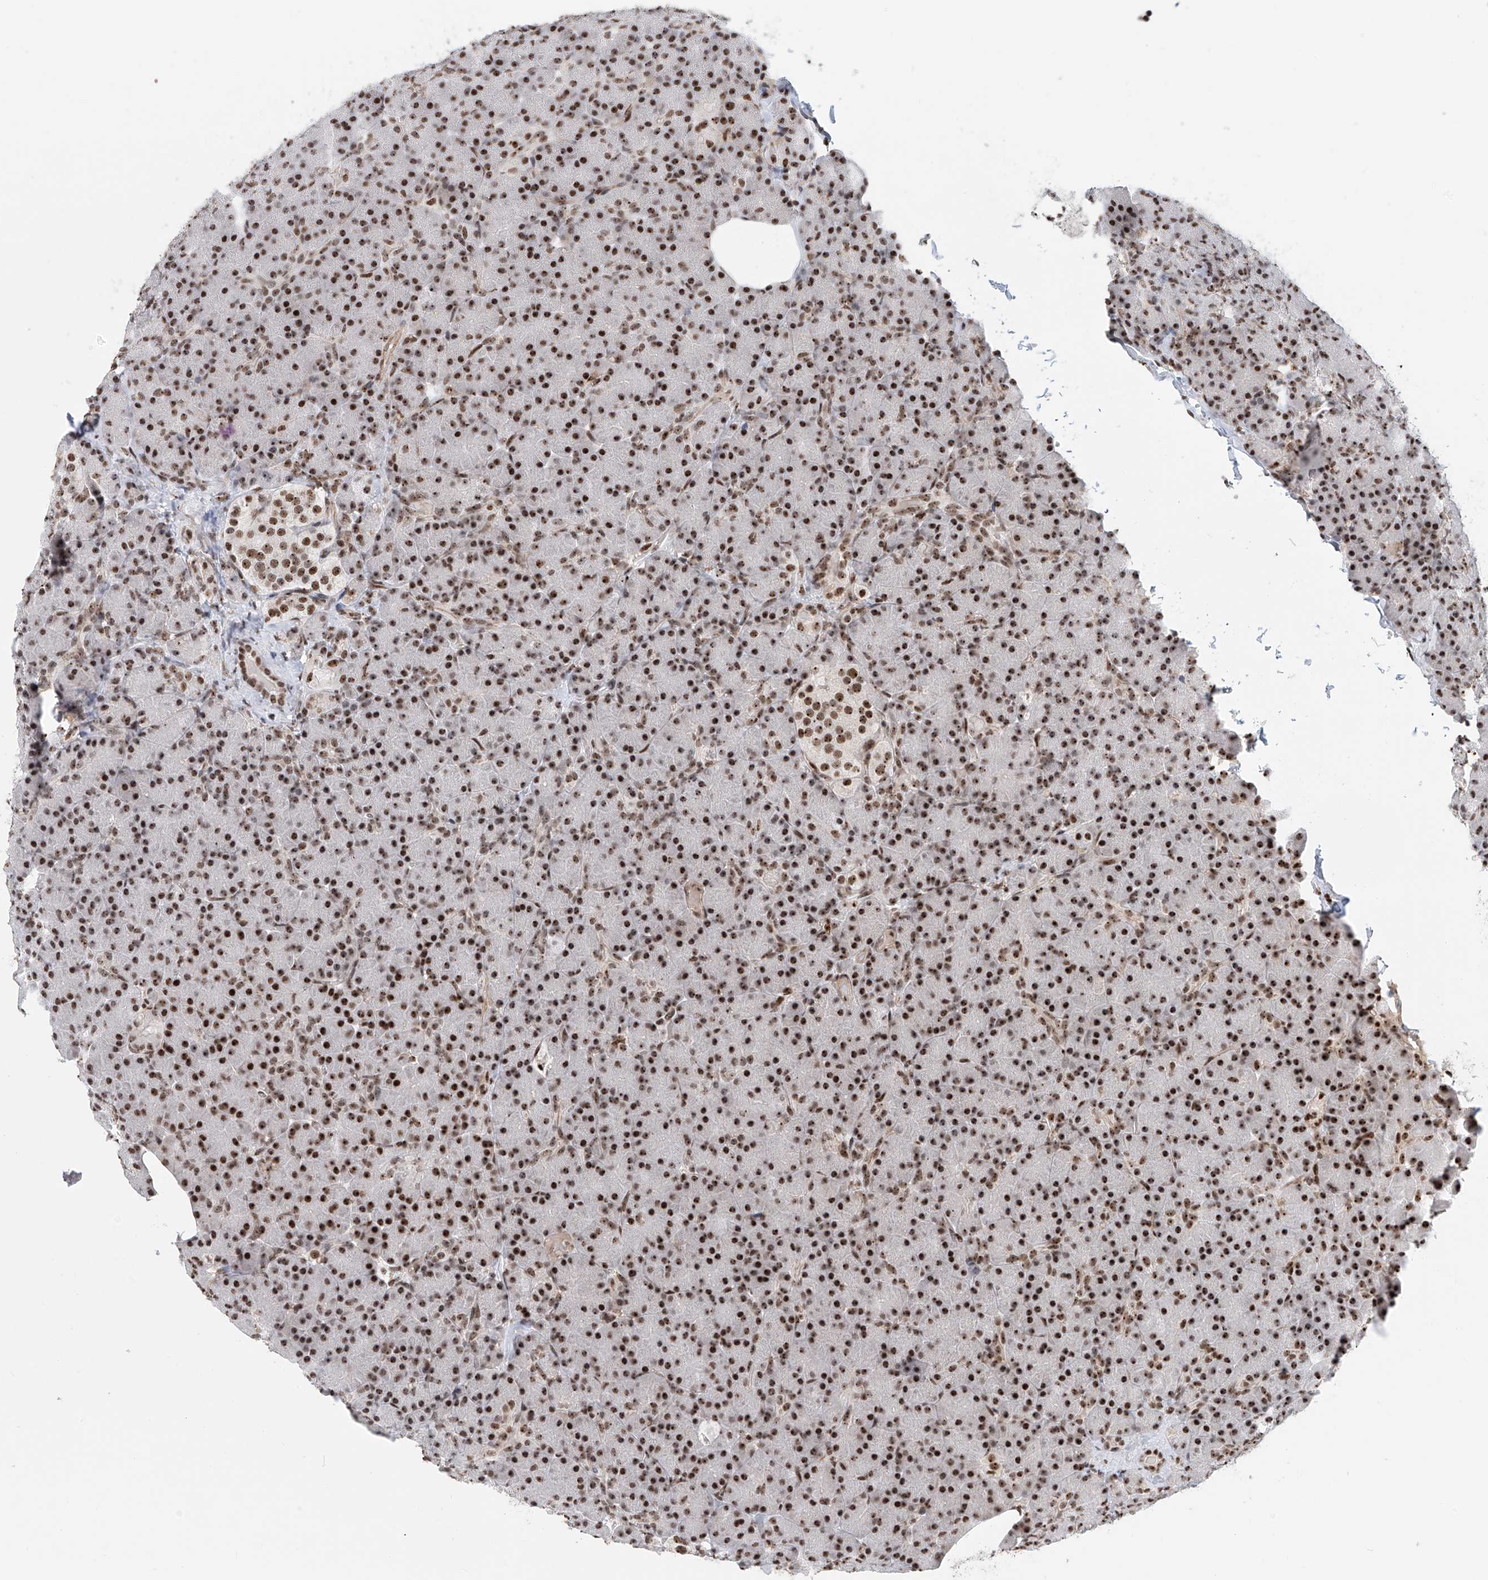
{"staining": {"intensity": "strong", "quantity": ">75%", "location": "nuclear"}, "tissue": "pancreas", "cell_type": "Exocrine glandular cells", "image_type": "normal", "snomed": [{"axis": "morphology", "description": "Normal tissue, NOS"}, {"axis": "topography", "description": "Pancreas"}], "caption": "Benign pancreas displays strong nuclear positivity in approximately >75% of exocrine glandular cells, visualized by immunohistochemistry. Nuclei are stained in blue.", "gene": "PRUNE2", "patient": {"sex": "female", "age": 43}}